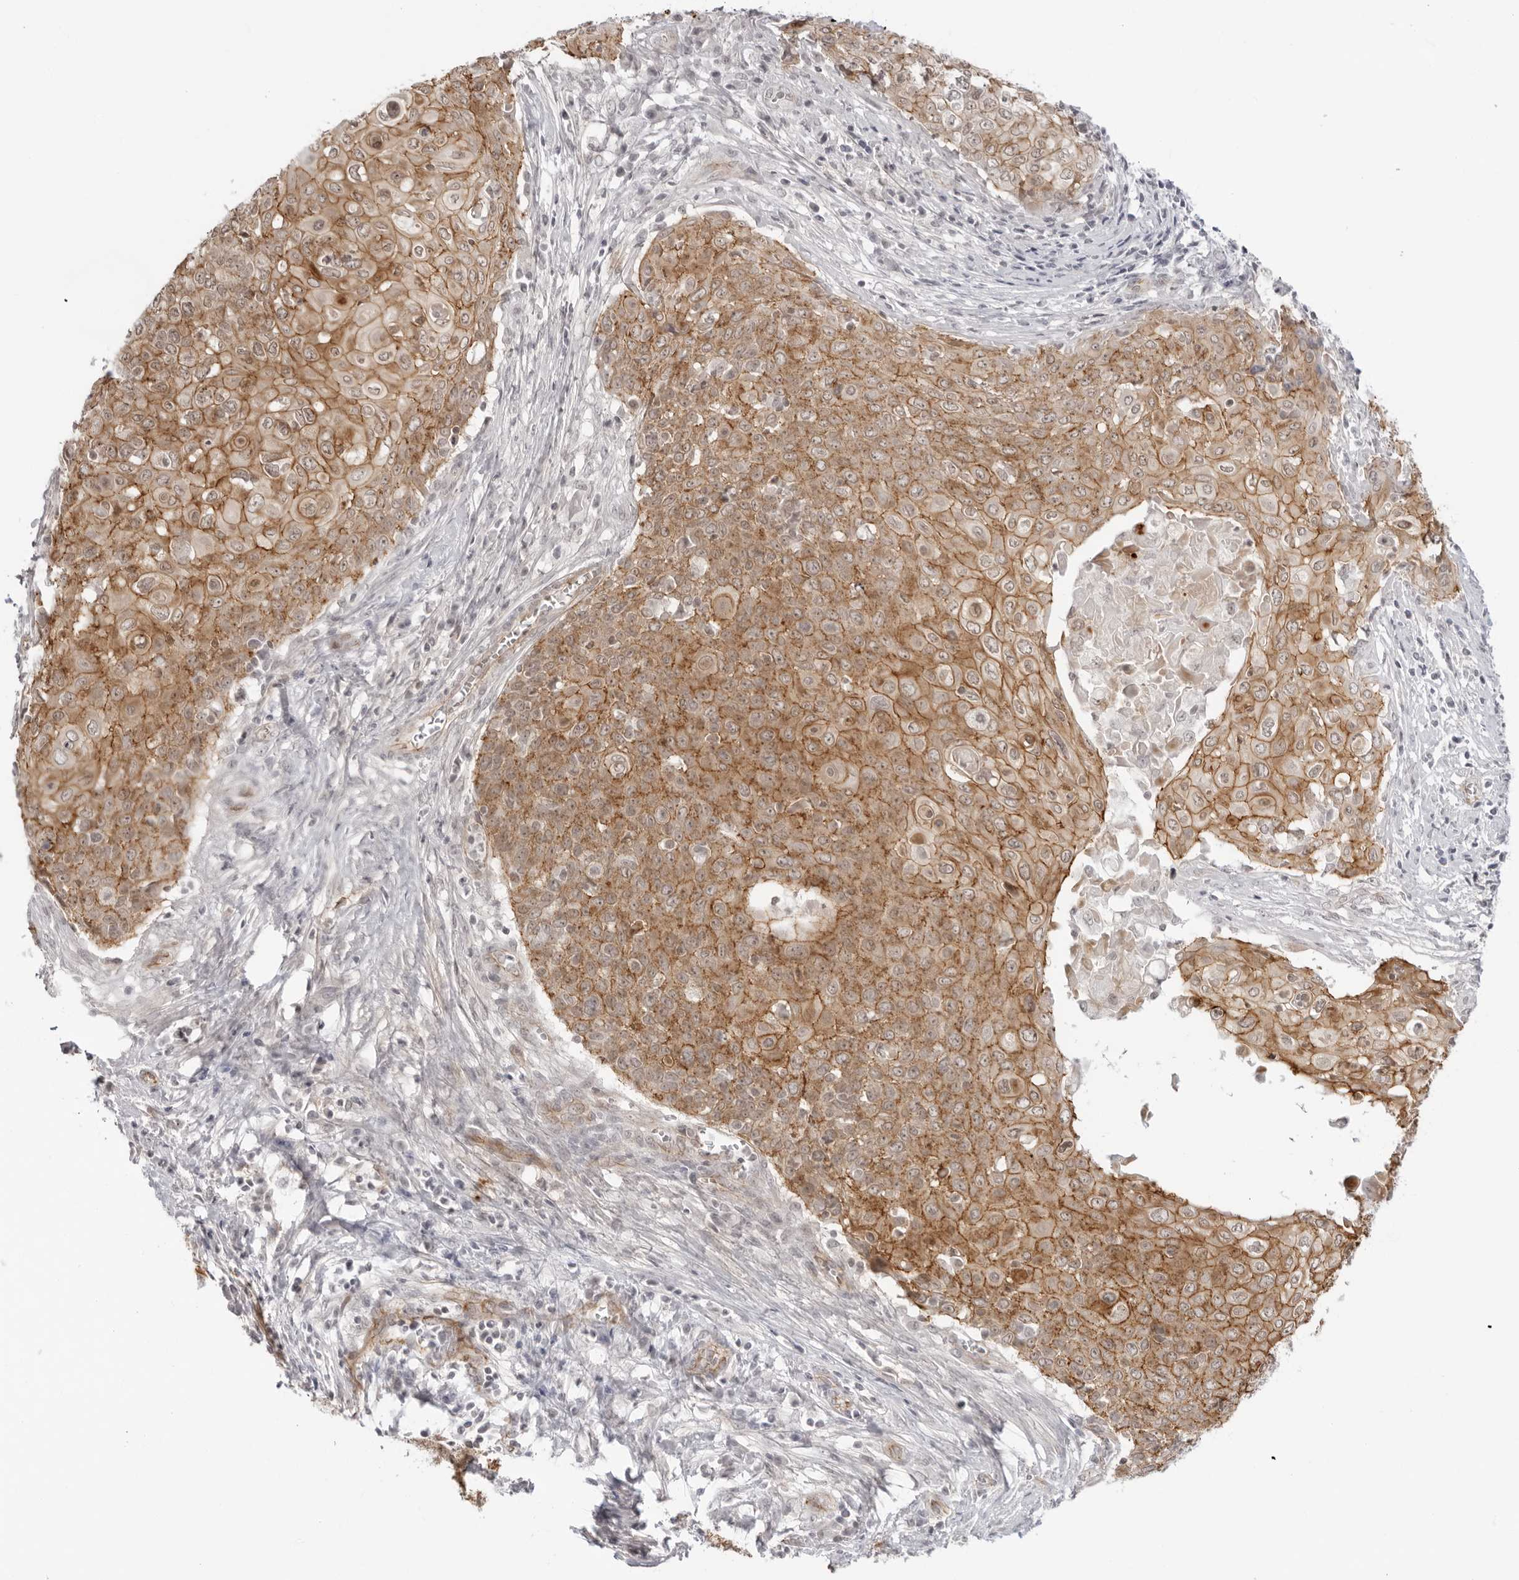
{"staining": {"intensity": "moderate", "quantity": ">75%", "location": "cytoplasmic/membranous"}, "tissue": "cervical cancer", "cell_type": "Tumor cells", "image_type": "cancer", "snomed": [{"axis": "morphology", "description": "Squamous cell carcinoma, NOS"}, {"axis": "topography", "description": "Cervix"}], "caption": "Immunohistochemistry (DAB) staining of human cervical cancer demonstrates moderate cytoplasmic/membranous protein staining in approximately >75% of tumor cells. (DAB (3,3'-diaminobenzidine) IHC with brightfield microscopy, high magnification).", "gene": "TRAPPC3", "patient": {"sex": "female", "age": 39}}